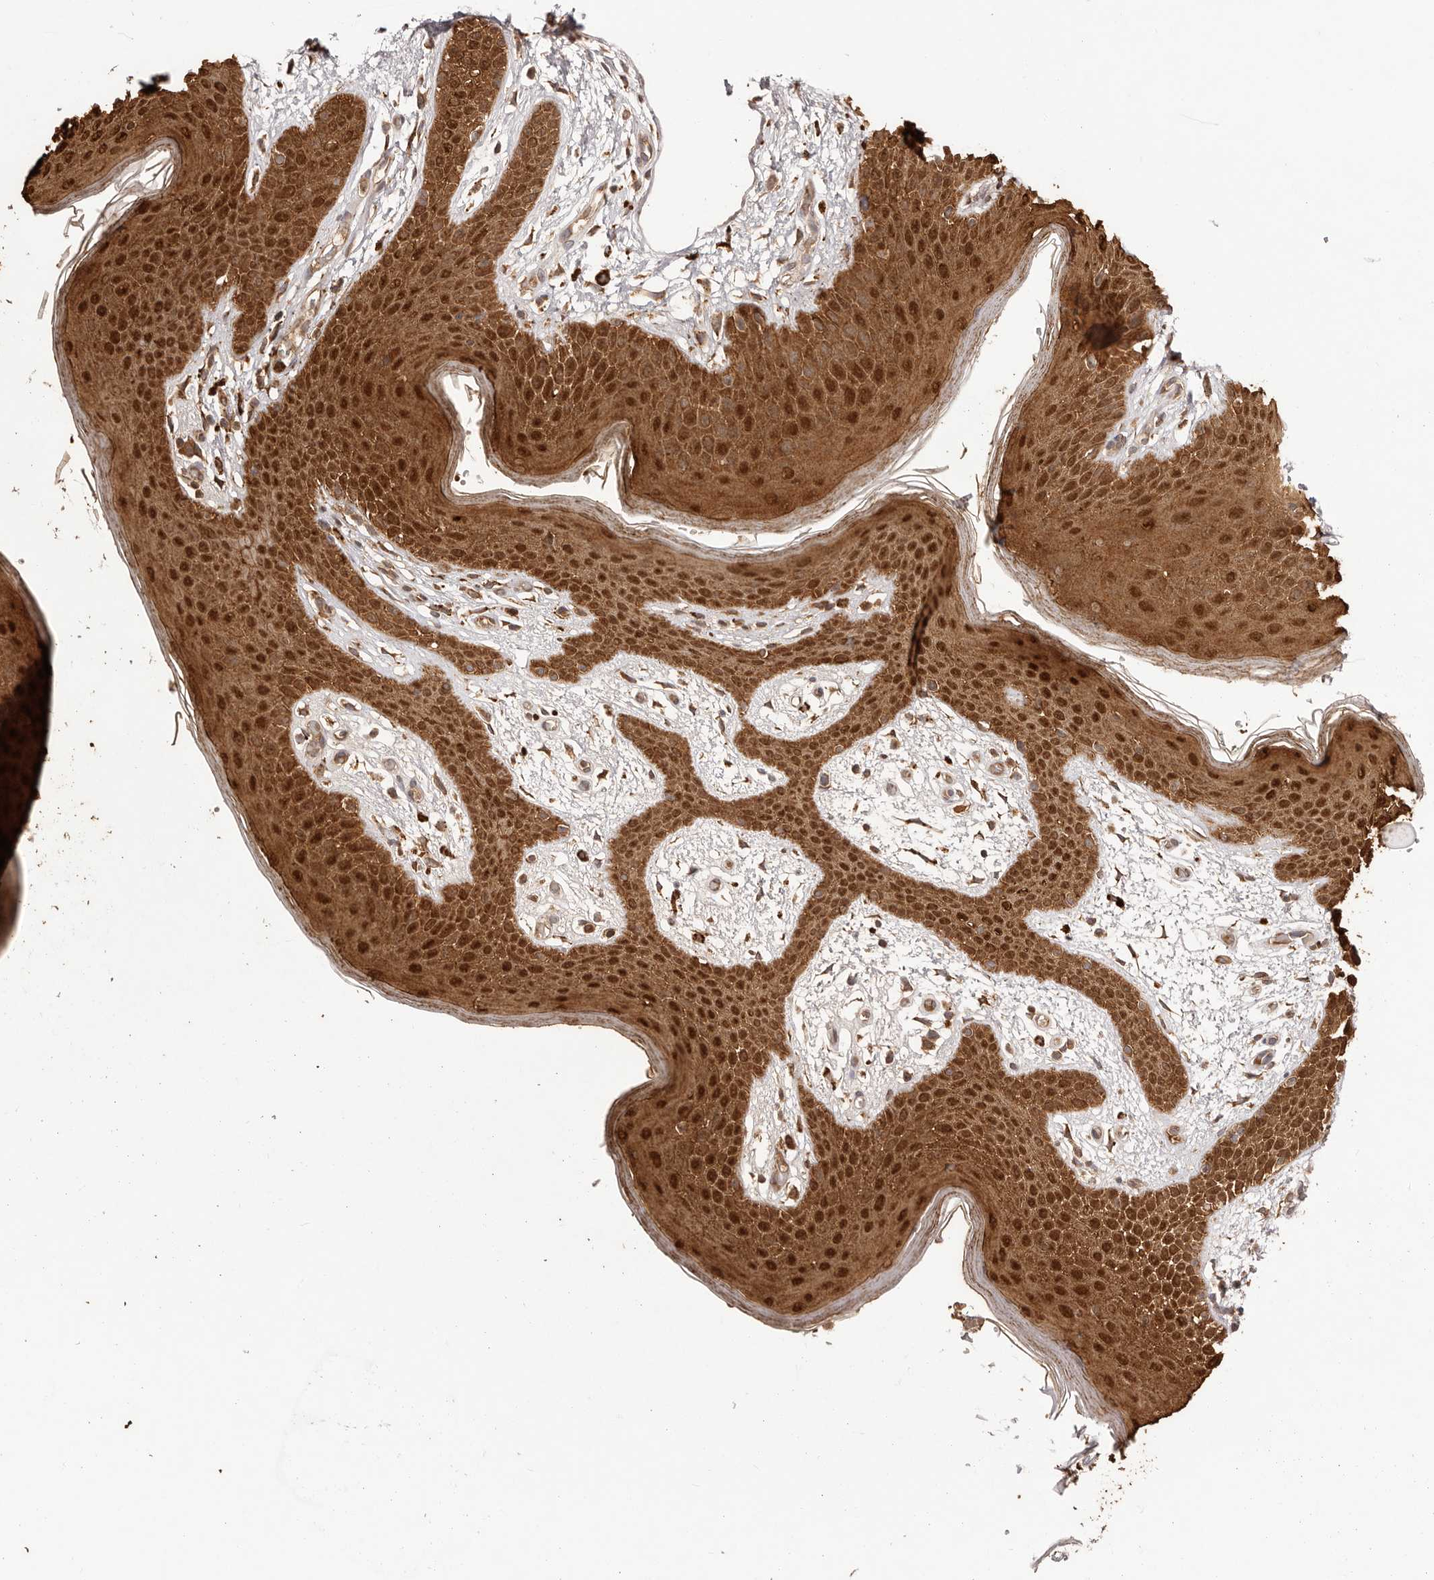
{"staining": {"intensity": "strong", "quantity": ">75%", "location": "cytoplasmic/membranous,nuclear"}, "tissue": "skin", "cell_type": "Epidermal cells", "image_type": "normal", "snomed": [{"axis": "morphology", "description": "Normal tissue, NOS"}, {"axis": "topography", "description": "Anal"}], "caption": "IHC of normal skin shows high levels of strong cytoplasmic/membranous,nuclear positivity in about >75% of epidermal cells. The staining was performed using DAB (3,3'-diaminobenzidine) to visualize the protein expression in brown, while the nuclei were stained in blue with hematoxylin (Magnification: 20x).", "gene": "UBR2", "patient": {"sex": "male", "age": 74}}